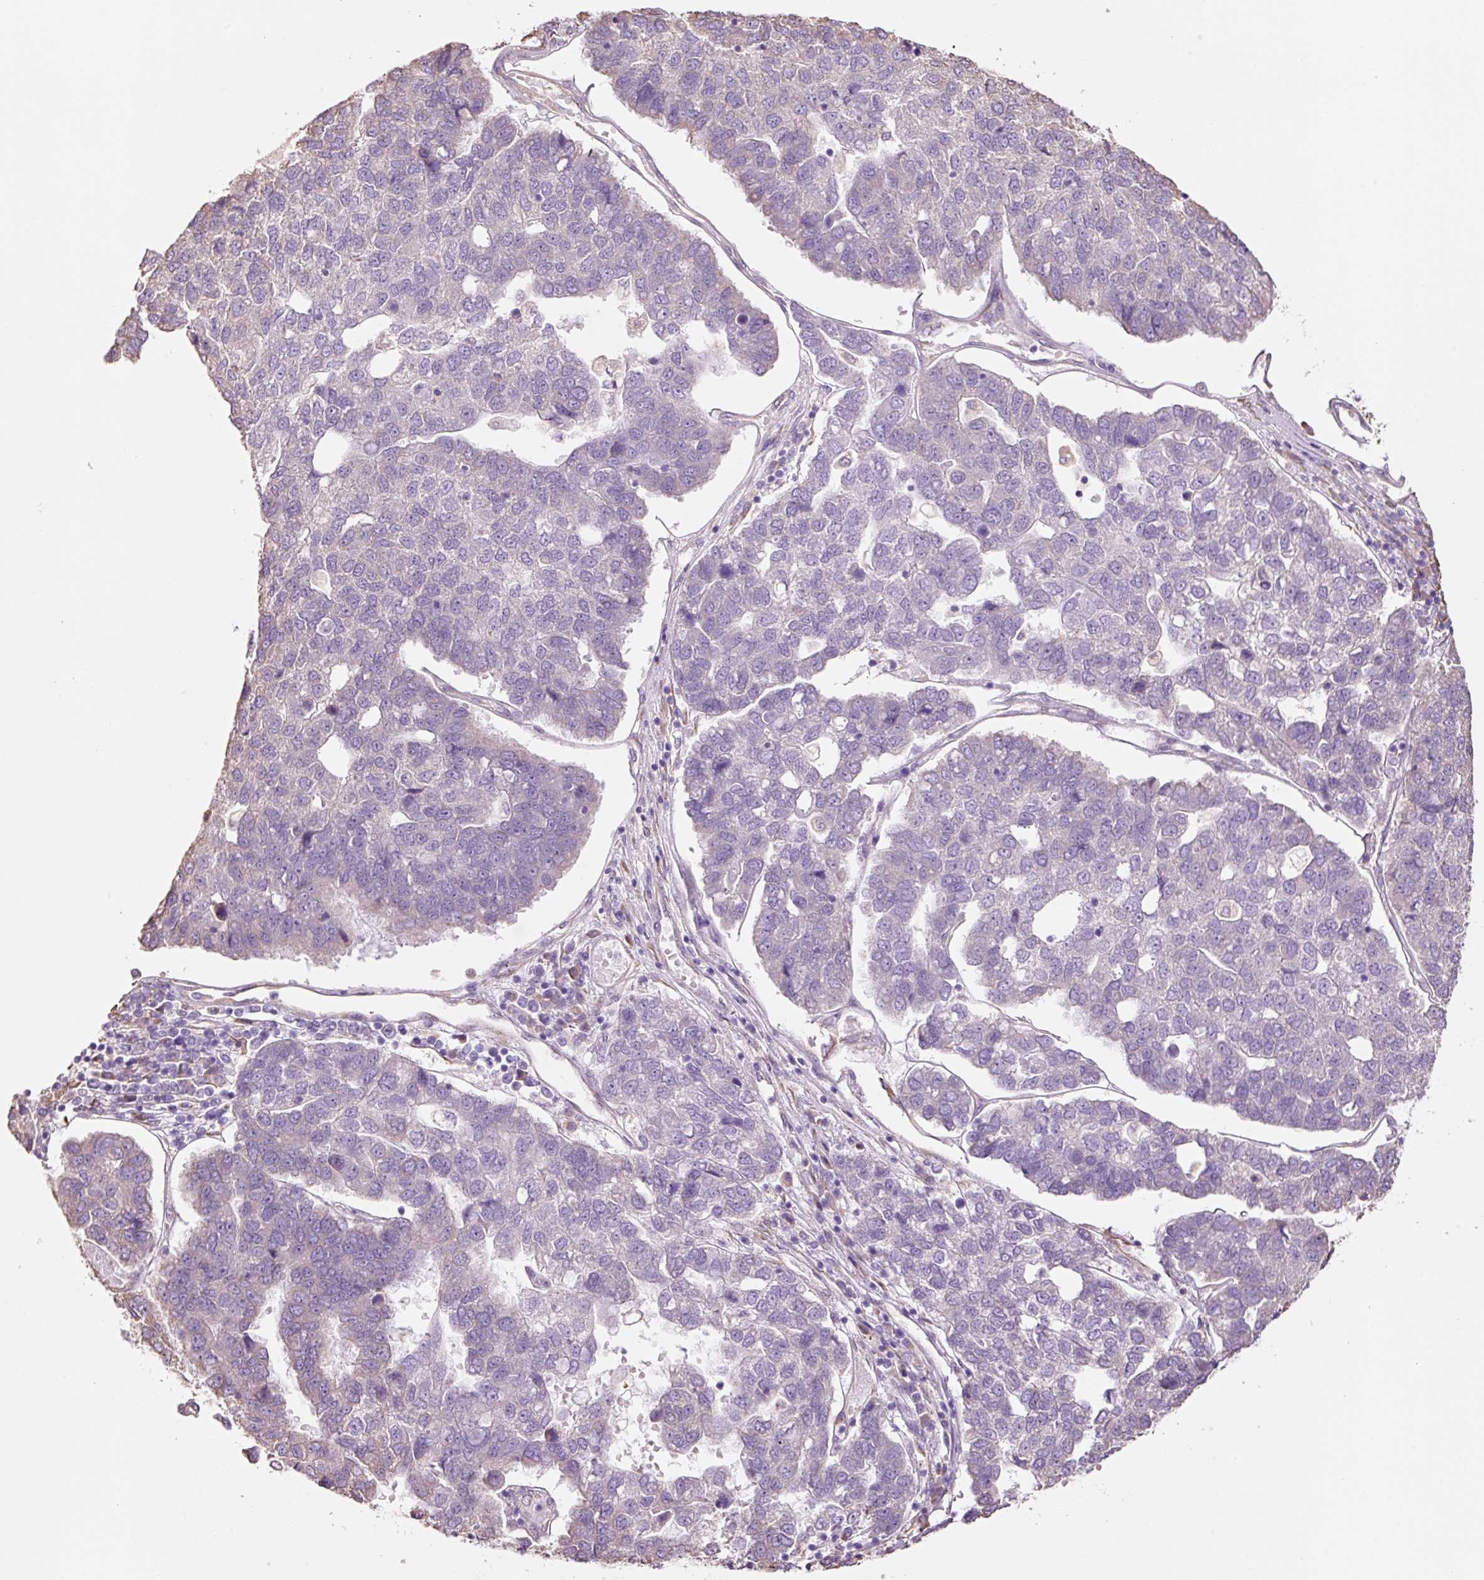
{"staining": {"intensity": "negative", "quantity": "none", "location": "none"}, "tissue": "pancreatic cancer", "cell_type": "Tumor cells", "image_type": "cancer", "snomed": [{"axis": "morphology", "description": "Adenocarcinoma, NOS"}, {"axis": "topography", "description": "Pancreas"}], "caption": "Micrograph shows no significant protein expression in tumor cells of pancreatic cancer (adenocarcinoma). (Stains: DAB immunohistochemistry with hematoxylin counter stain, Microscopy: brightfield microscopy at high magnification).", "gene": "GCG", "patient": {"sex": "female", "age": 61}}